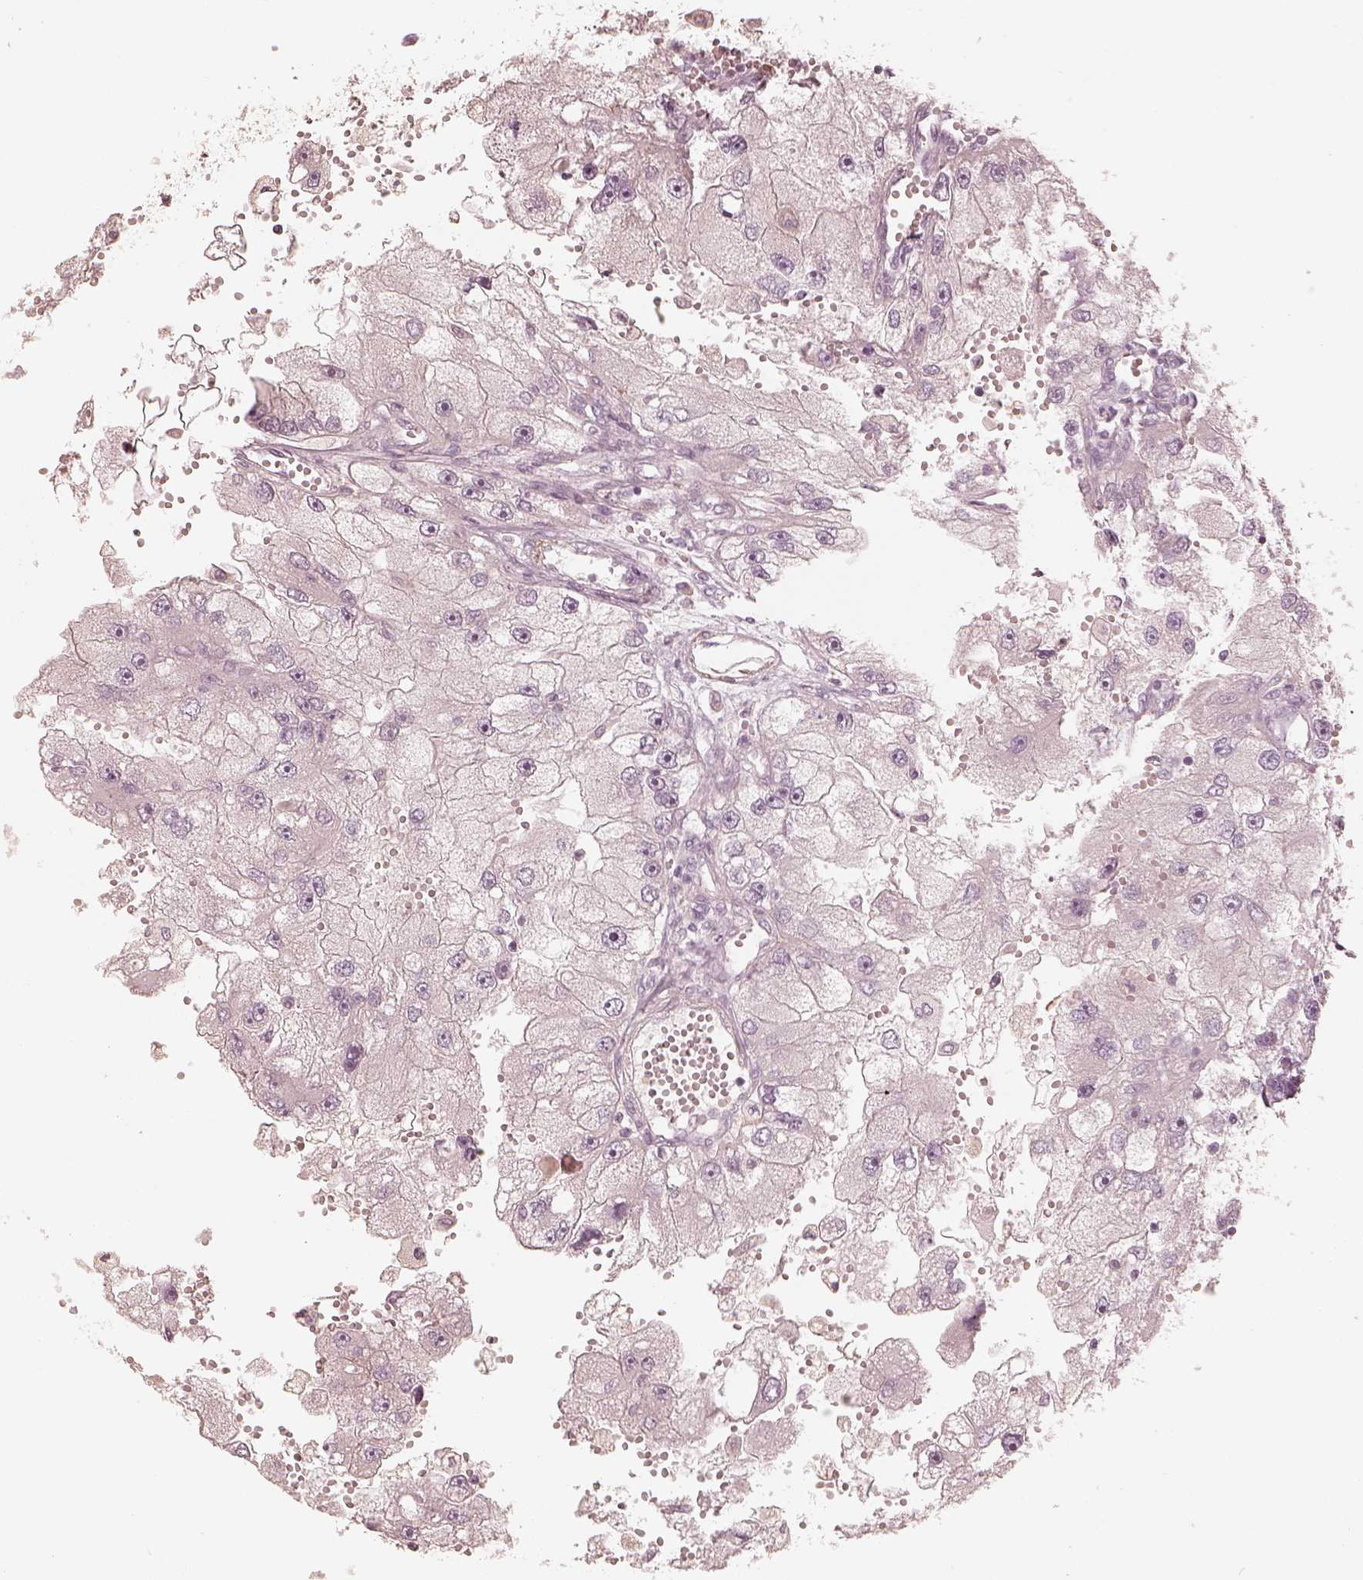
{"staining": {"intensity": "negative", "quantity": "none", "location": "none"}, "tissue": "renal cancer", "cell_type": "Tumor cells", "image_type": "cancer", "snomed": [{"axis": "morphology", "description": "Adenocarcinoma, NOS"}, {"axis": "topography", "description": "Kidney"}], "caption": "Tumor cells show no significant positivity in adenocarcinoma (renal).", "gene": "KCNJ9", "patient": {"sex": "male", "age": 63}}